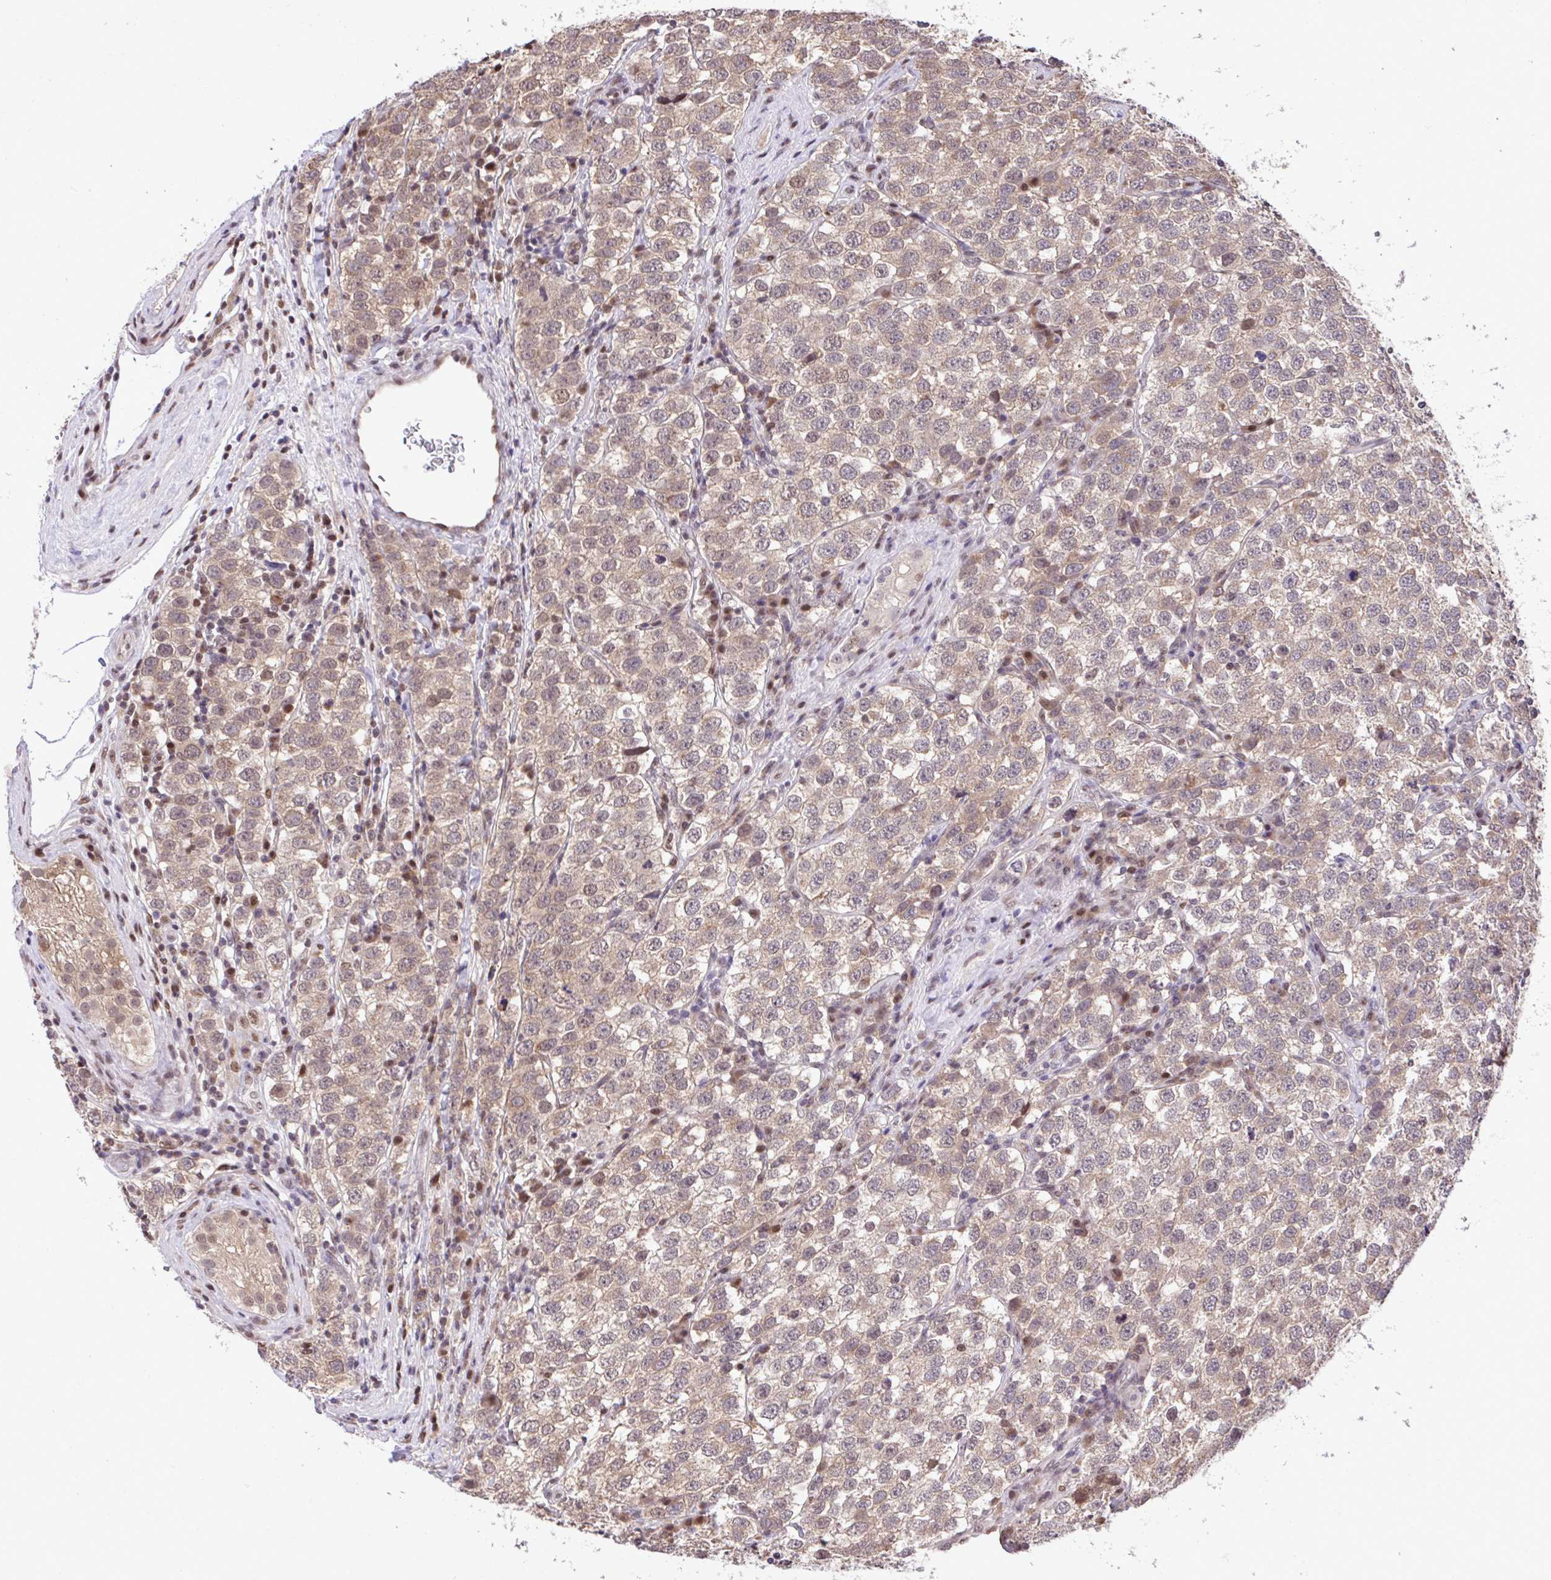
{"staining": {"intensity": "weak", "quantity": ">75%", "location": "cytoplasmic/membranous"}, "tissue": "testis cancer", "cell_type": "Tumor cells", "image_type": "cancer", "snomed": [{"axis": "morphology", "description": "Seminoma, NOS"}, {"axis": "topography", "description": "Testis"}], "caption": "DAB immunohistochemical staining of testis cancer demonstrates weak cytoplasmic/membranous protein positivity in about >75% of tumor cells.", "gene": "GLIS3", "patient": {"sex": "male", "age": 34}}